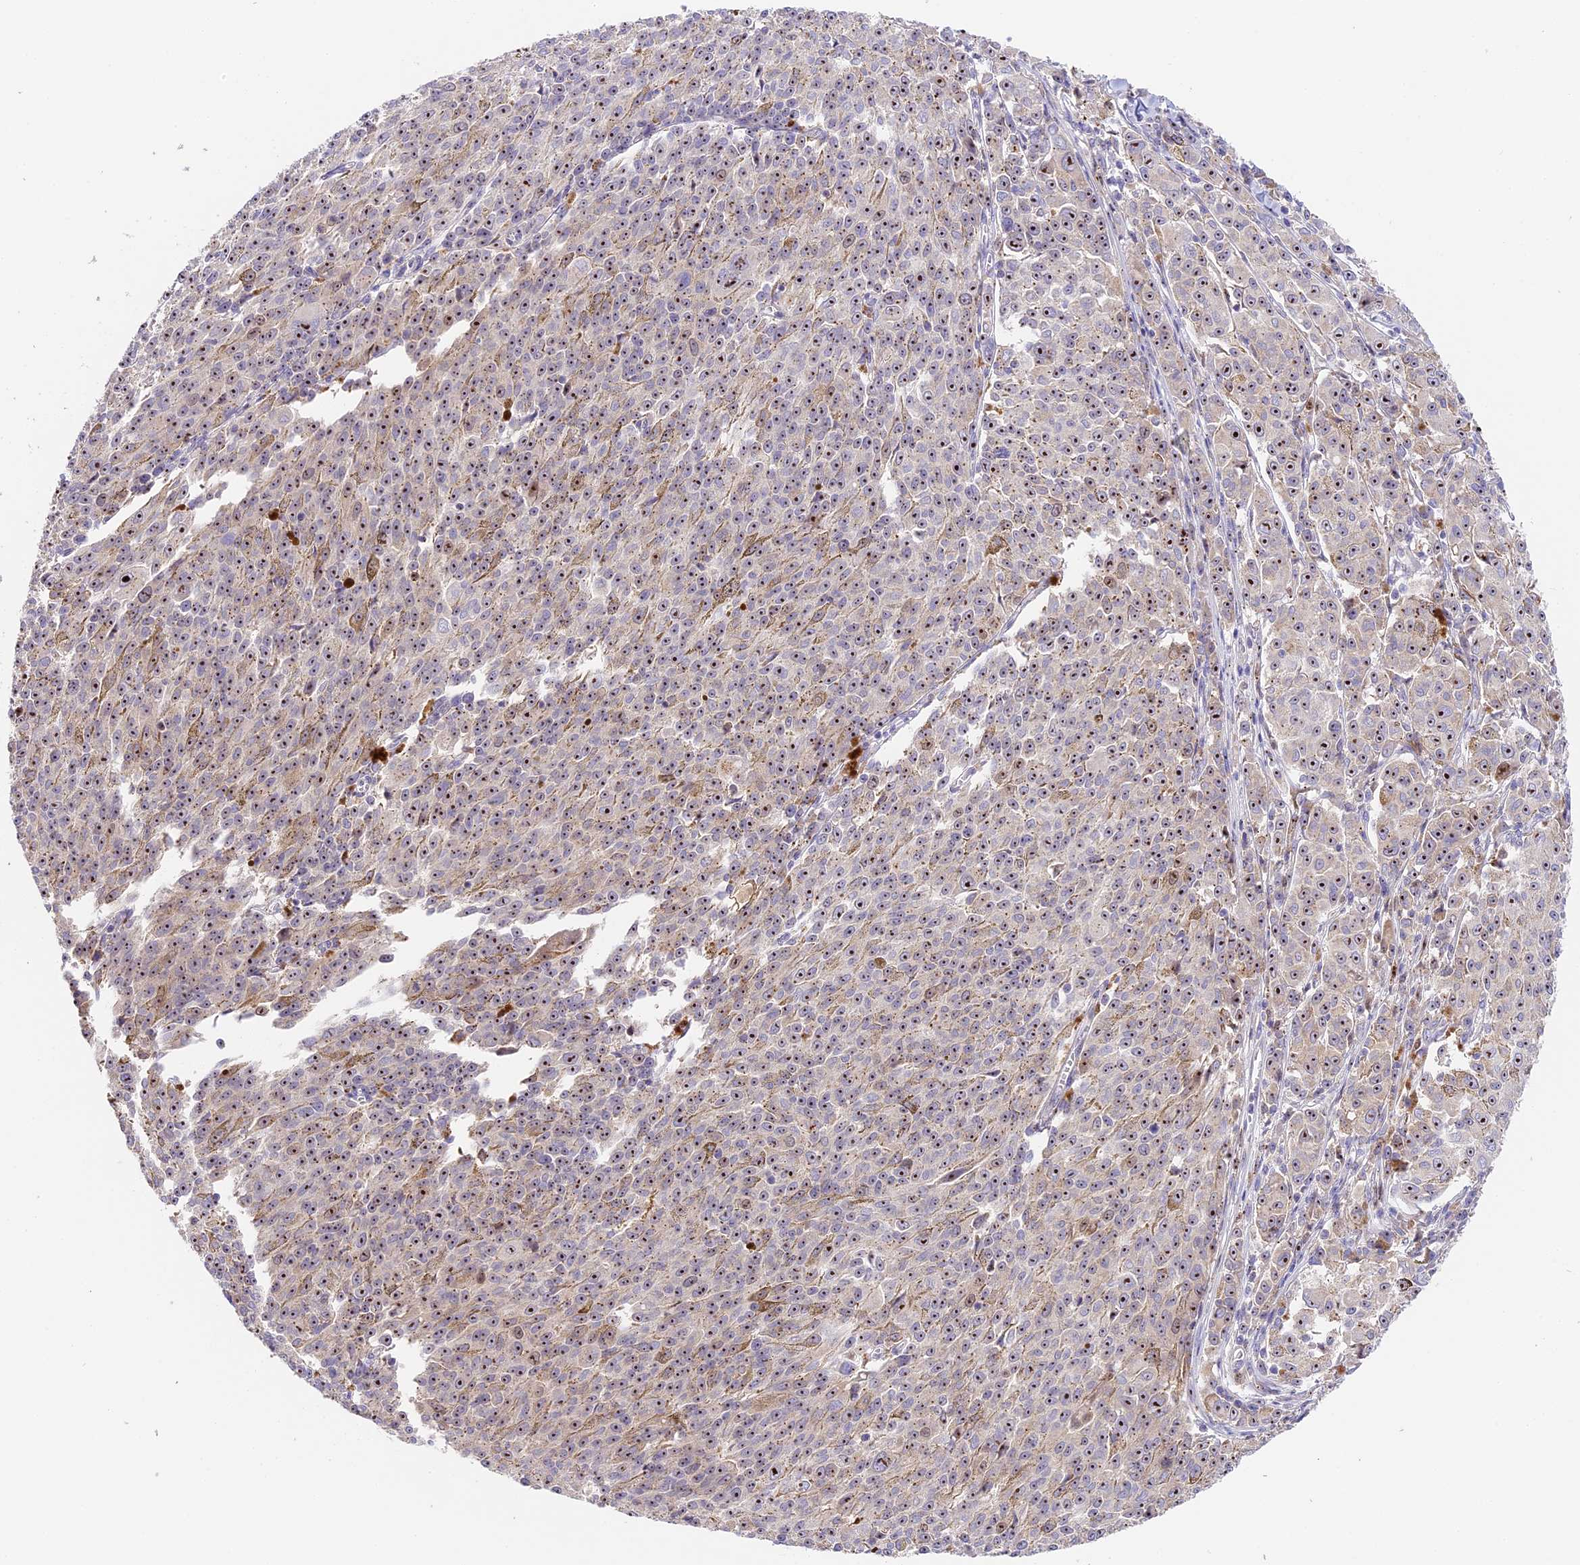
{"staining": {"intensity": "strong", "quantity": ">75%", "location": "nuclear"}, "tissue": "melanoma", "cell_type": "Tumor cells", "image_type": "cancer", "snomed": [{"axis": "morphology", "description": "Malignant melanoma, NOS"}, {"axis": "topography", "description": "Skin"}], "caption": "DAB immunohistochemical staining of human malignant melanoma demonstrates strong nuclear protein positivity in about >75% of tumor cells.", "gene": "RAD51", "patient": {"sex": "female", "age": 52}}